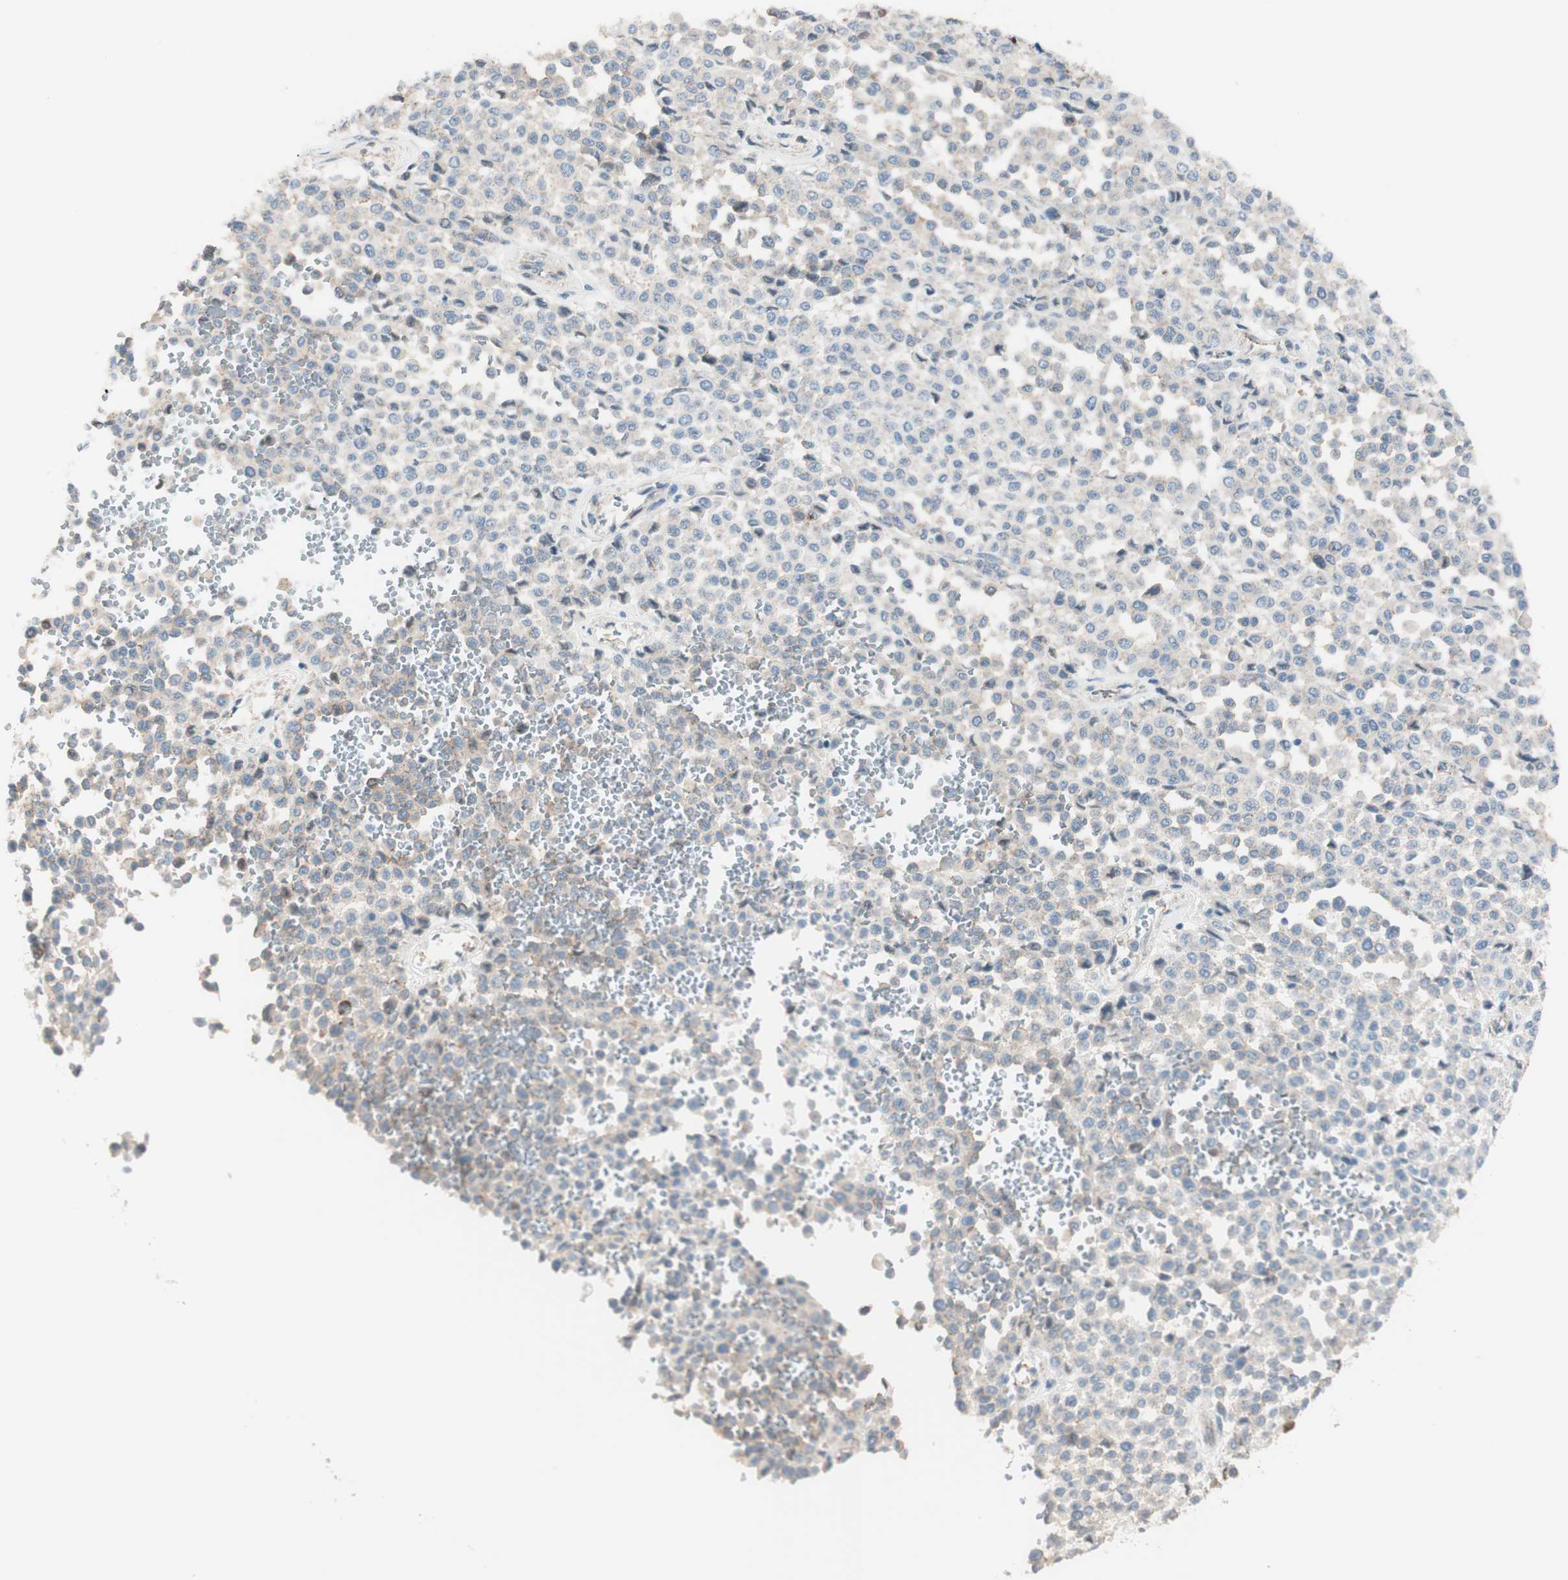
{"staining": {"intensity": "negative", "quantity": "none", "location": "none"}, "tissue": "melanoma", "cell_type": "Tumor cells", "image_type": "cancer", "snomed": [{"axis": "morphology", "description": "Malignant melanoma, Metastatic site"}, {"axis": "topography", "description": "Pancreas"}], "caption": "There is no significant staining in tumor cells of melanoma.", "gene": "TJP1", "patient": {"sex": "female", "age": 30}}